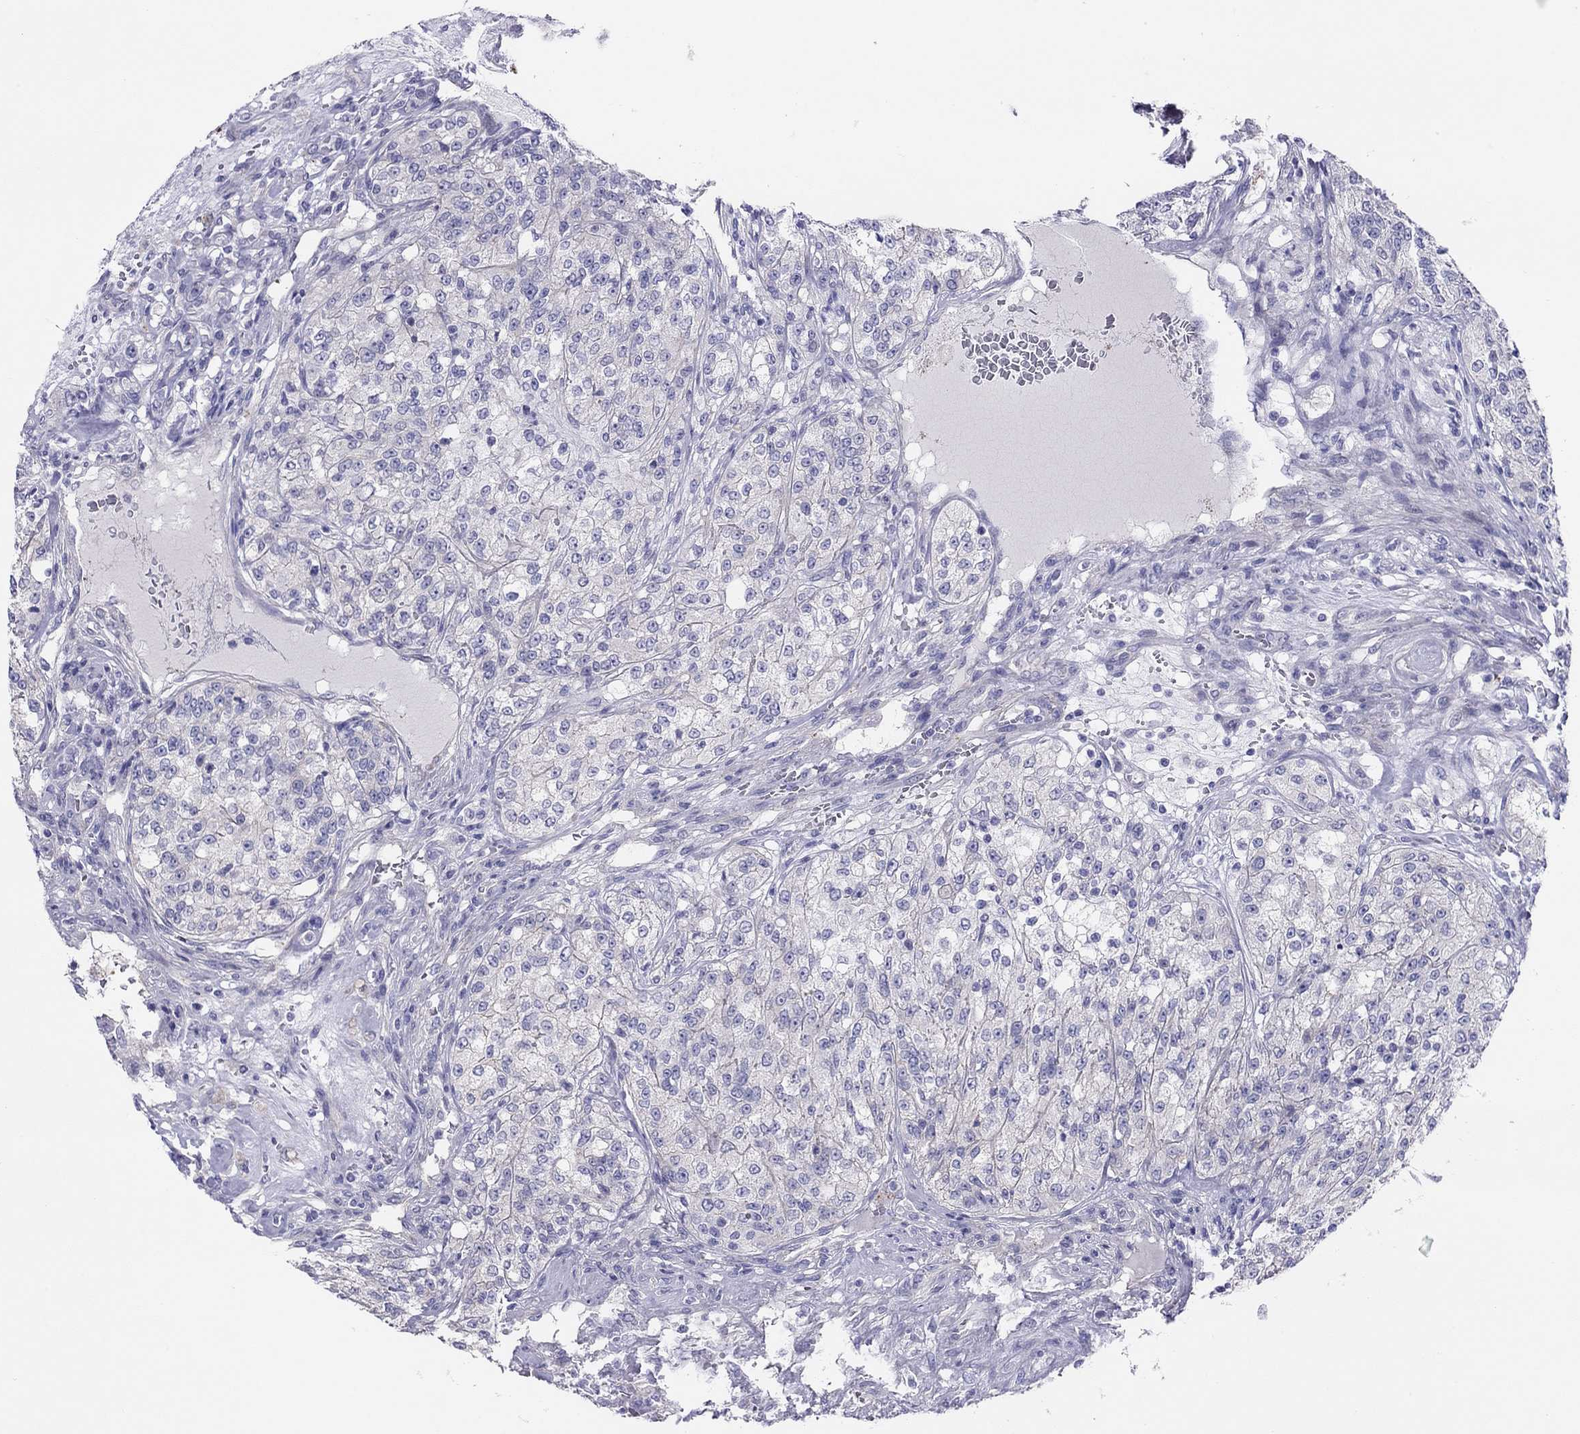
{"staining": {"intensity": "negative", "quantity": "none", "location": "none"}, "tissue": "renal cancer", "cell_type": "Tumor cells", "image_type": "cancer", "snomed": [{"axis": "morphology", "description": "Adenocarcinoma, NOS"}, {"axis": "topography", "description": "Kidney"}], "caption": "Renal cancer (adenocarcinoma) was stained to show a protein in brown. There is no significant staining in tumor cells.", "gene": "MGAT4C", "patient": {"sex": "female", "age": 63}}